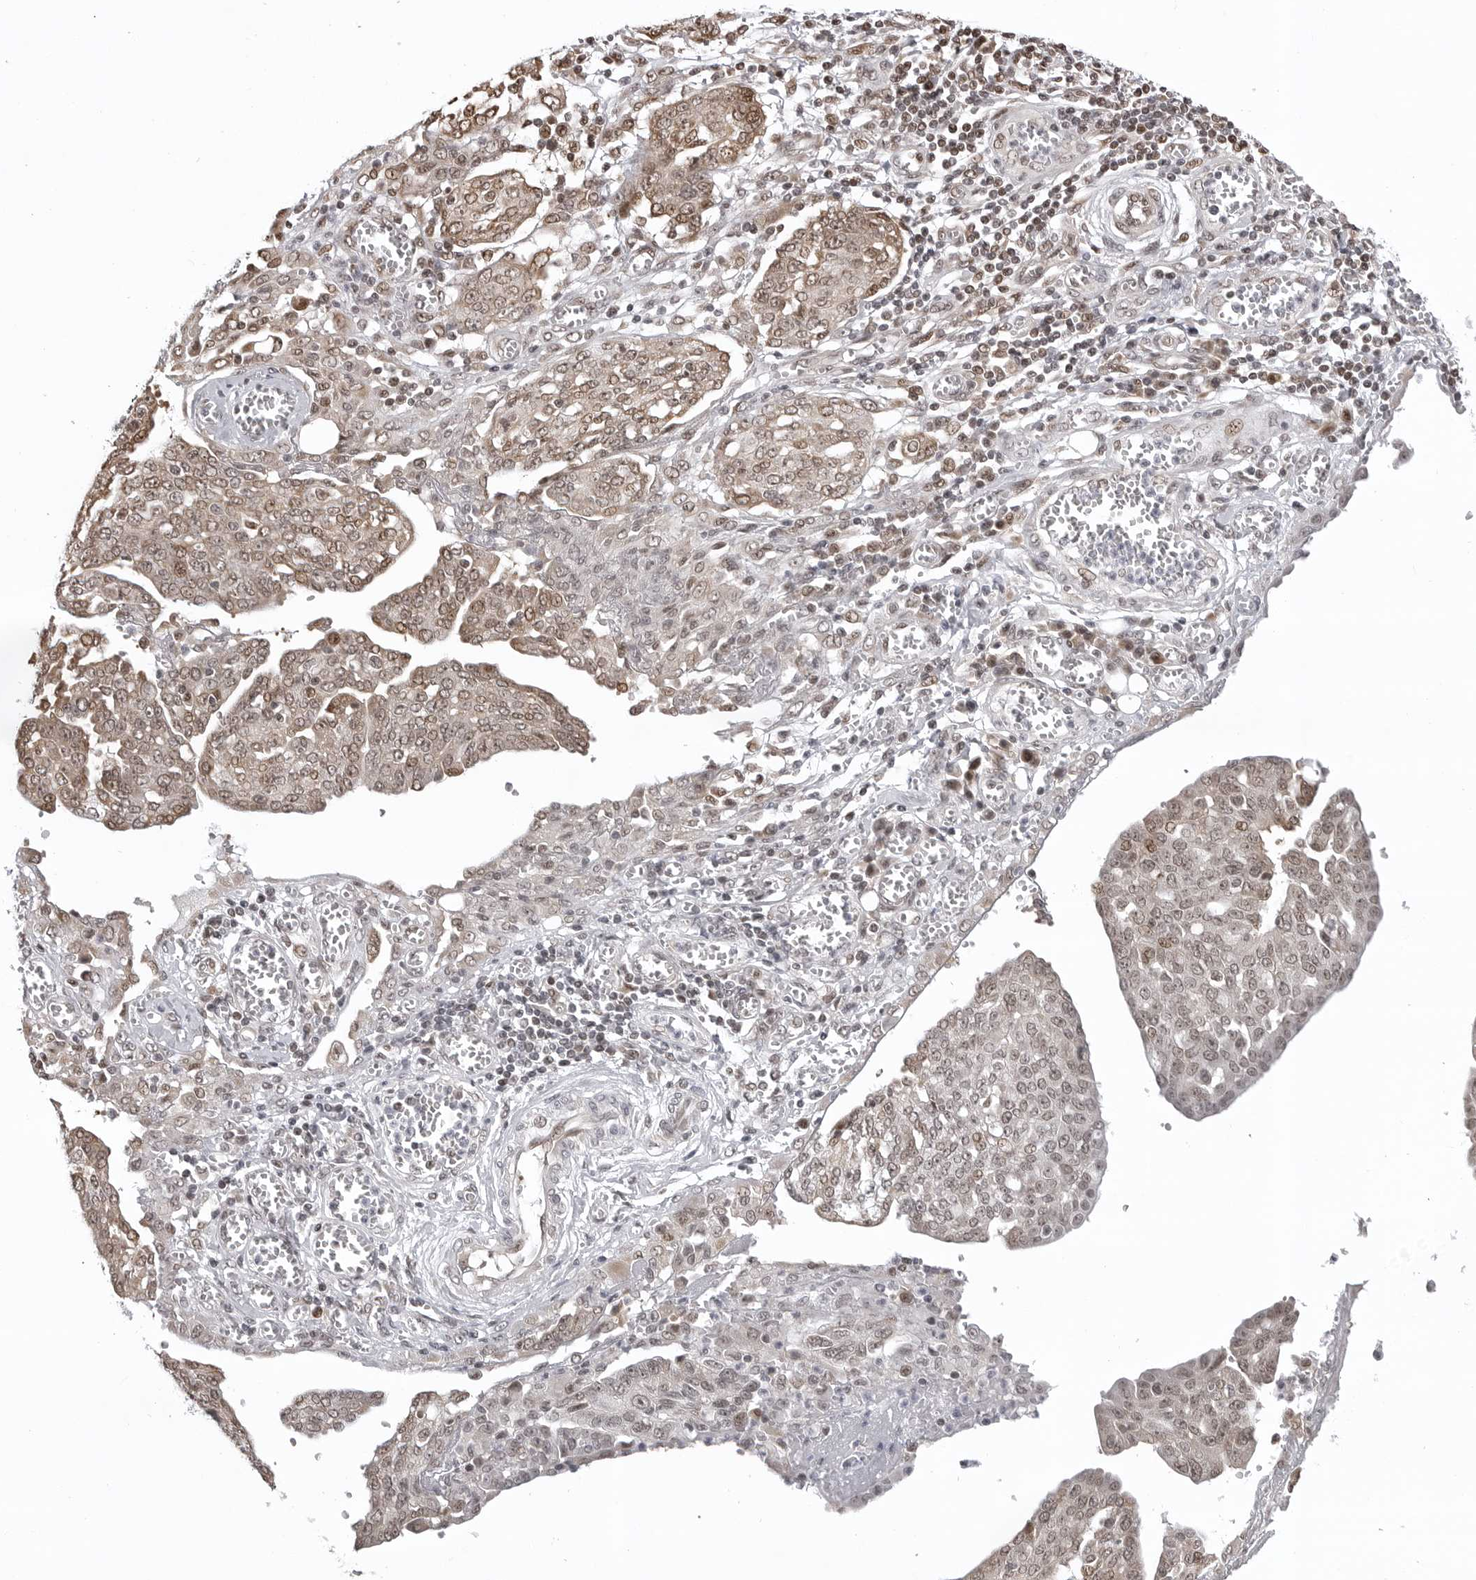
{"staining": {"intensity": "weak", "quantity": ">75%", "location": "cytoplasmic/membranous,nuclear"}, "tissue": "ovarian cancer", "cell_type": "Tumor cells", "image_type": "cancer", "snomed": [{"axis": "morphology", "description": "Cystadenocarcinoma, serous, NOS"}, {"axis": "topography", "description": "Soft tissue"}, {"axis": "topography", "description": "Ovary"}], "caption": "Ovarian serous cystadenocarcinoma stained for a protein (brown) exhibits weak cytoplasmic/membranous and nuclear positive positivity in approximately >75% of tumor cells.", "gene": "PHF3", "patient": {"sex": "female", "age": 57}}